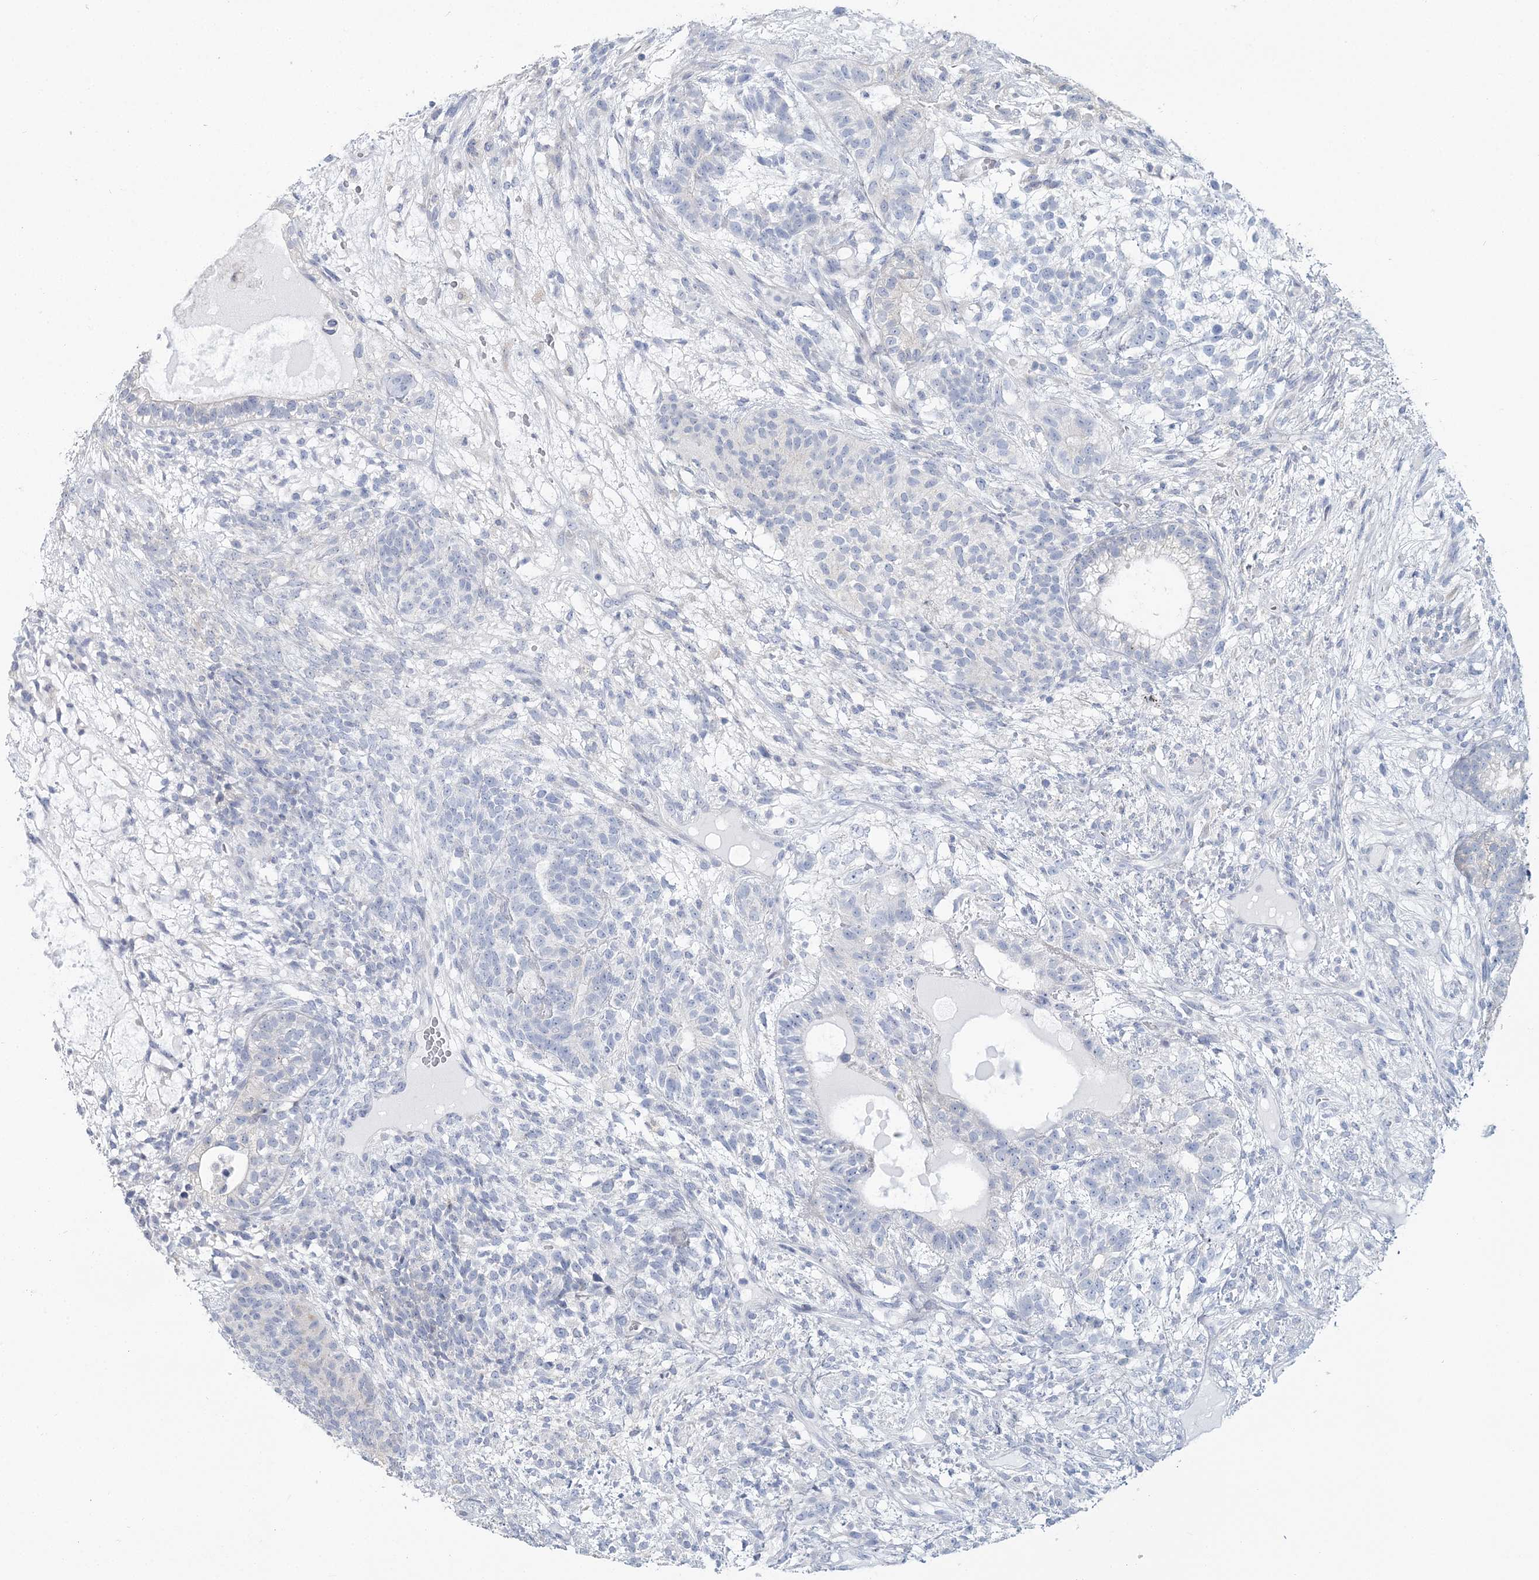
{"staining": {"intensity": "negative", "quantity": "none", "location": "none"}, "tissue": "testis cancer", "cell_type": "Tumor cells", "image_type": "cancer", "snomed": [{"axis": "morphology", "description": "Seminoma, NOS"}, {"axis": "morphology", "description": "Carcinoma, Embryonal, NOS"}, {"axis": "topography", "description": "Testis"}], "caption": "IHC photomicrograph of human testis cancer stained for a protein (brown), which shows no expression in tumor cells.", "gene": "CMBL", "patient": {"sex": "male", "age": 28}}